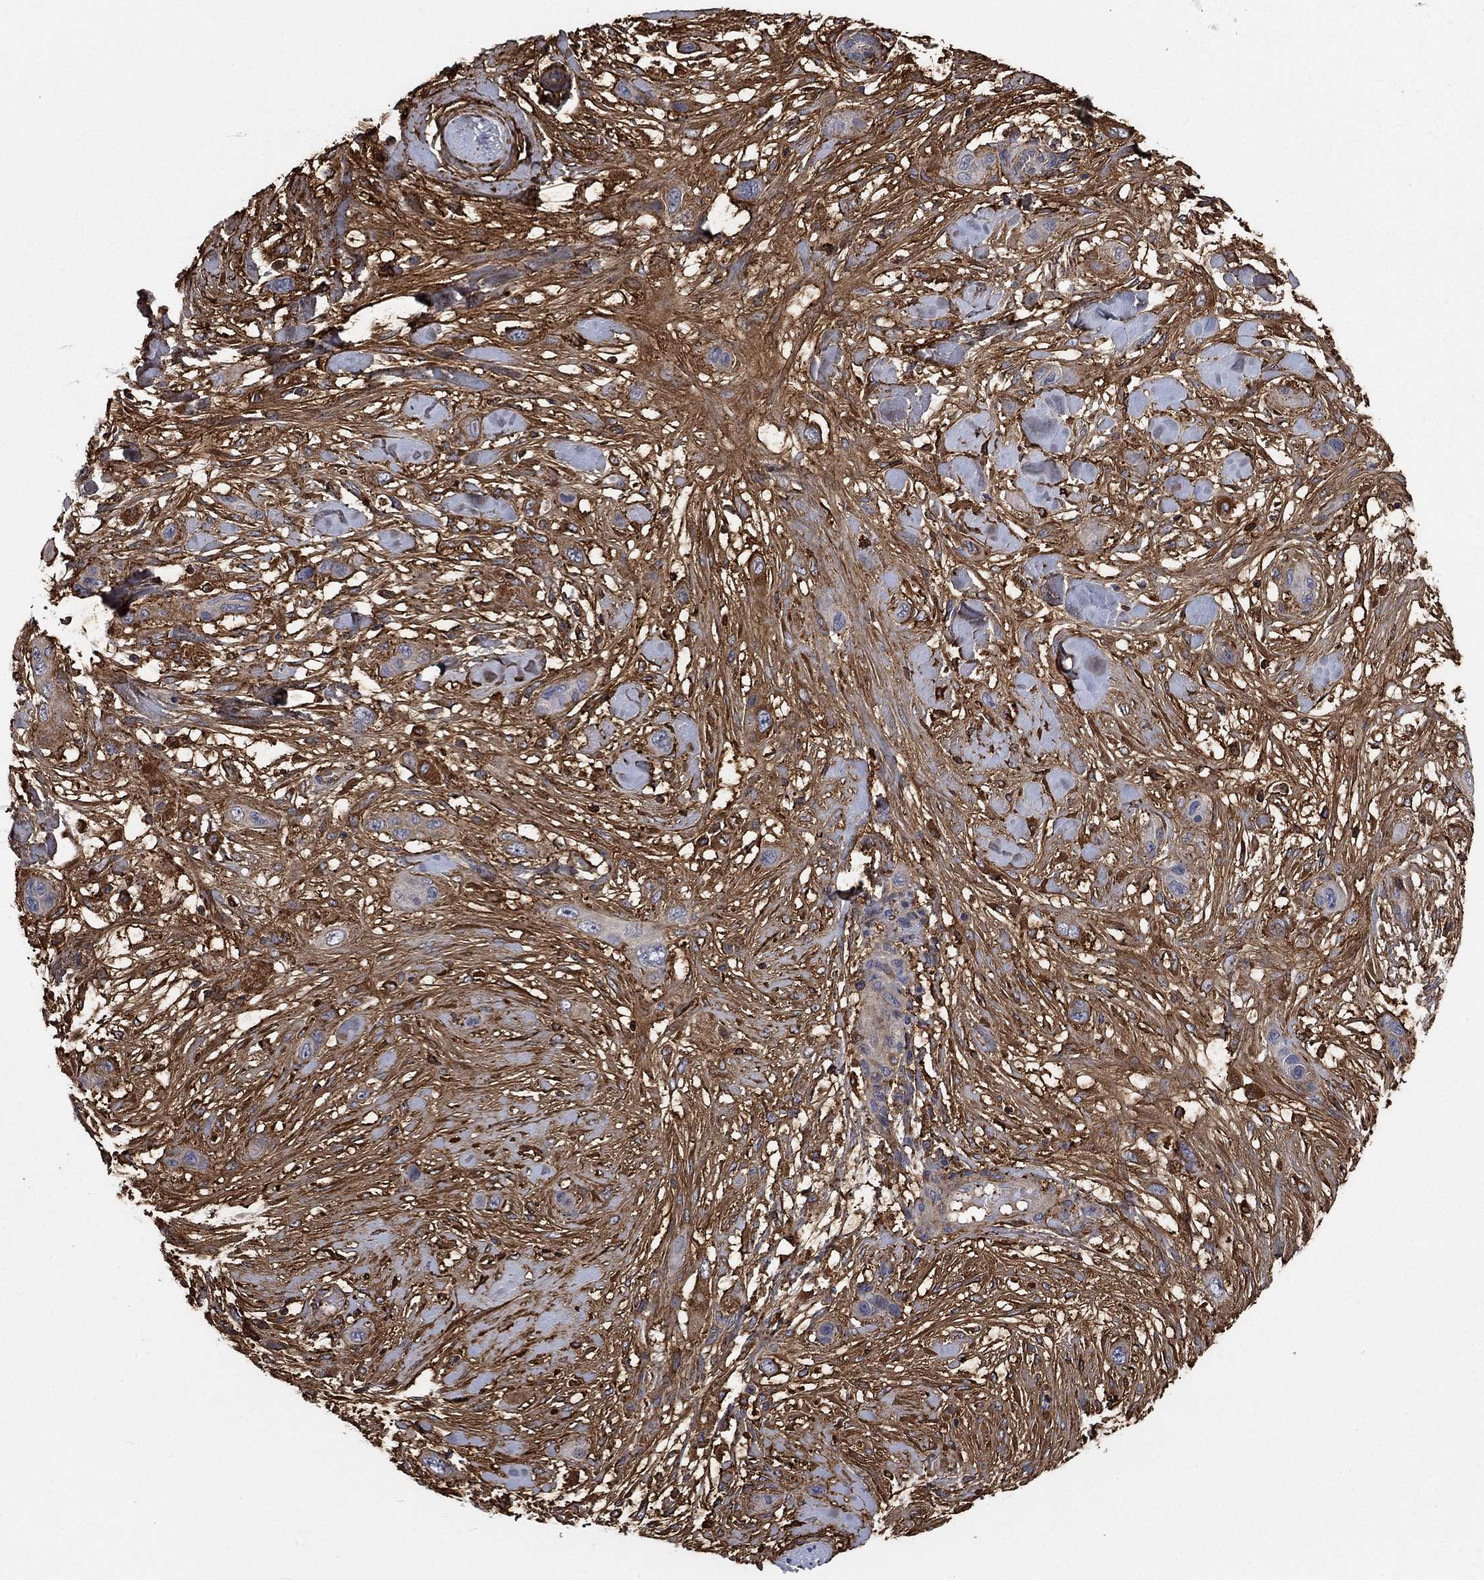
{"staining": {"intensity": "negative", "quantity": "none", "location": "none"}, "tissue": "skin cancer", "cell_type": "Tumor cells", "image_type": "cancer", "snomed": [{"axis": "morphology", "description": "Squamous cell carcinoma, NOS"}, {"axis": "topography", "description": "Skin"}], "caption": "There is no significant positivity in tumor cells of squamous cell carcinoma (skin).", "gene": "VCAN", "patient": {"sex": "male", "age": 79}}